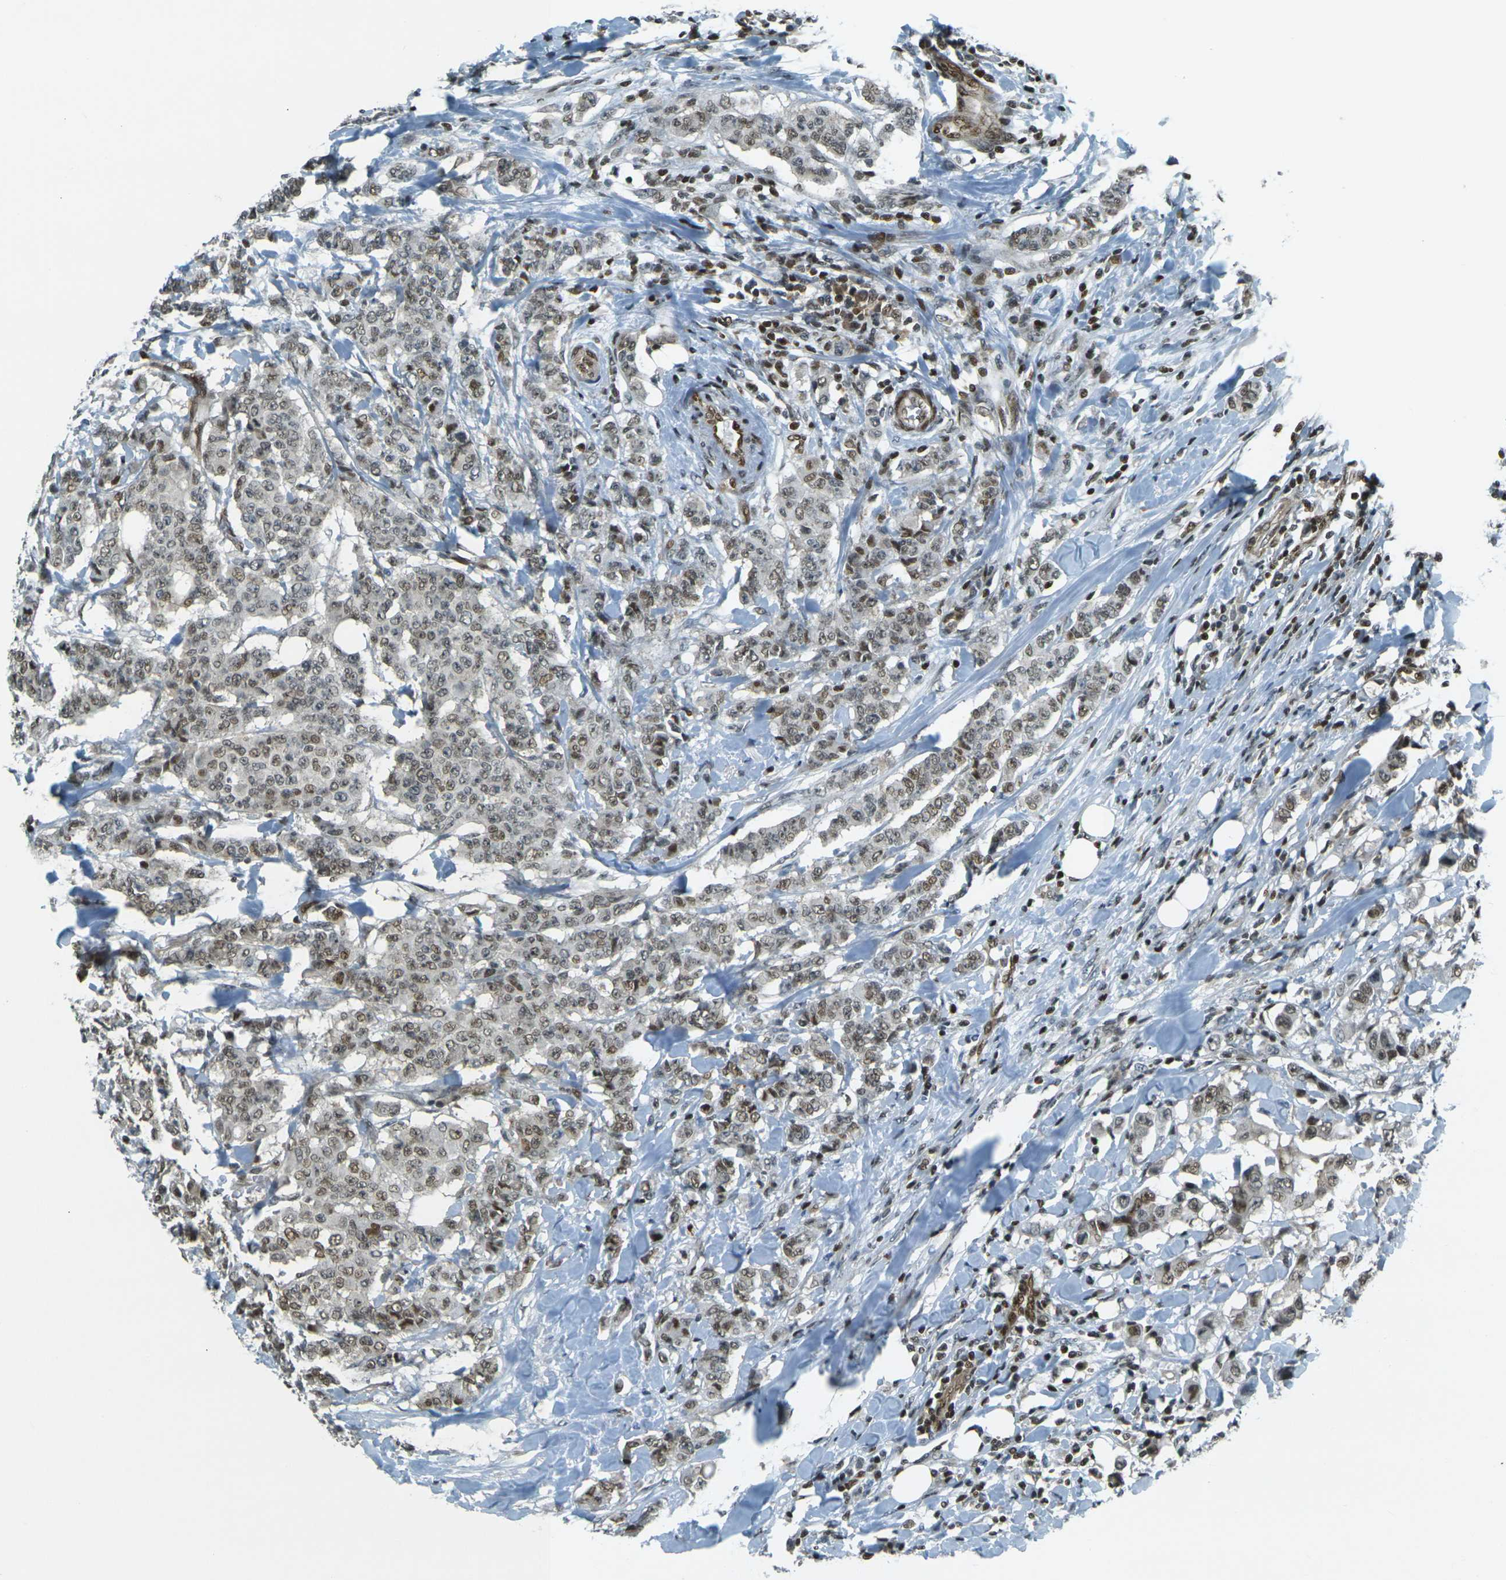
{"staining": {"intensity": "moderate", "quantity": "25%-75%", "location": "nuclear"}, "tissue": "breast cancer", "cell_type": "Tumor cells", "image_type": "cancer", "snomed": [{"axis": "morphology", "description": "Duct carcinoma"}, {"axis": "topography", "description": "Breast"}], "caption": "This histopathology image shows immunohistochemistry staining of breast cancer, with medium moderate nuclear staining in approximately 25%-75% of tumor cells.", "gene": "NHEJ1", "patient": {"sex": "female", "age": 40}}